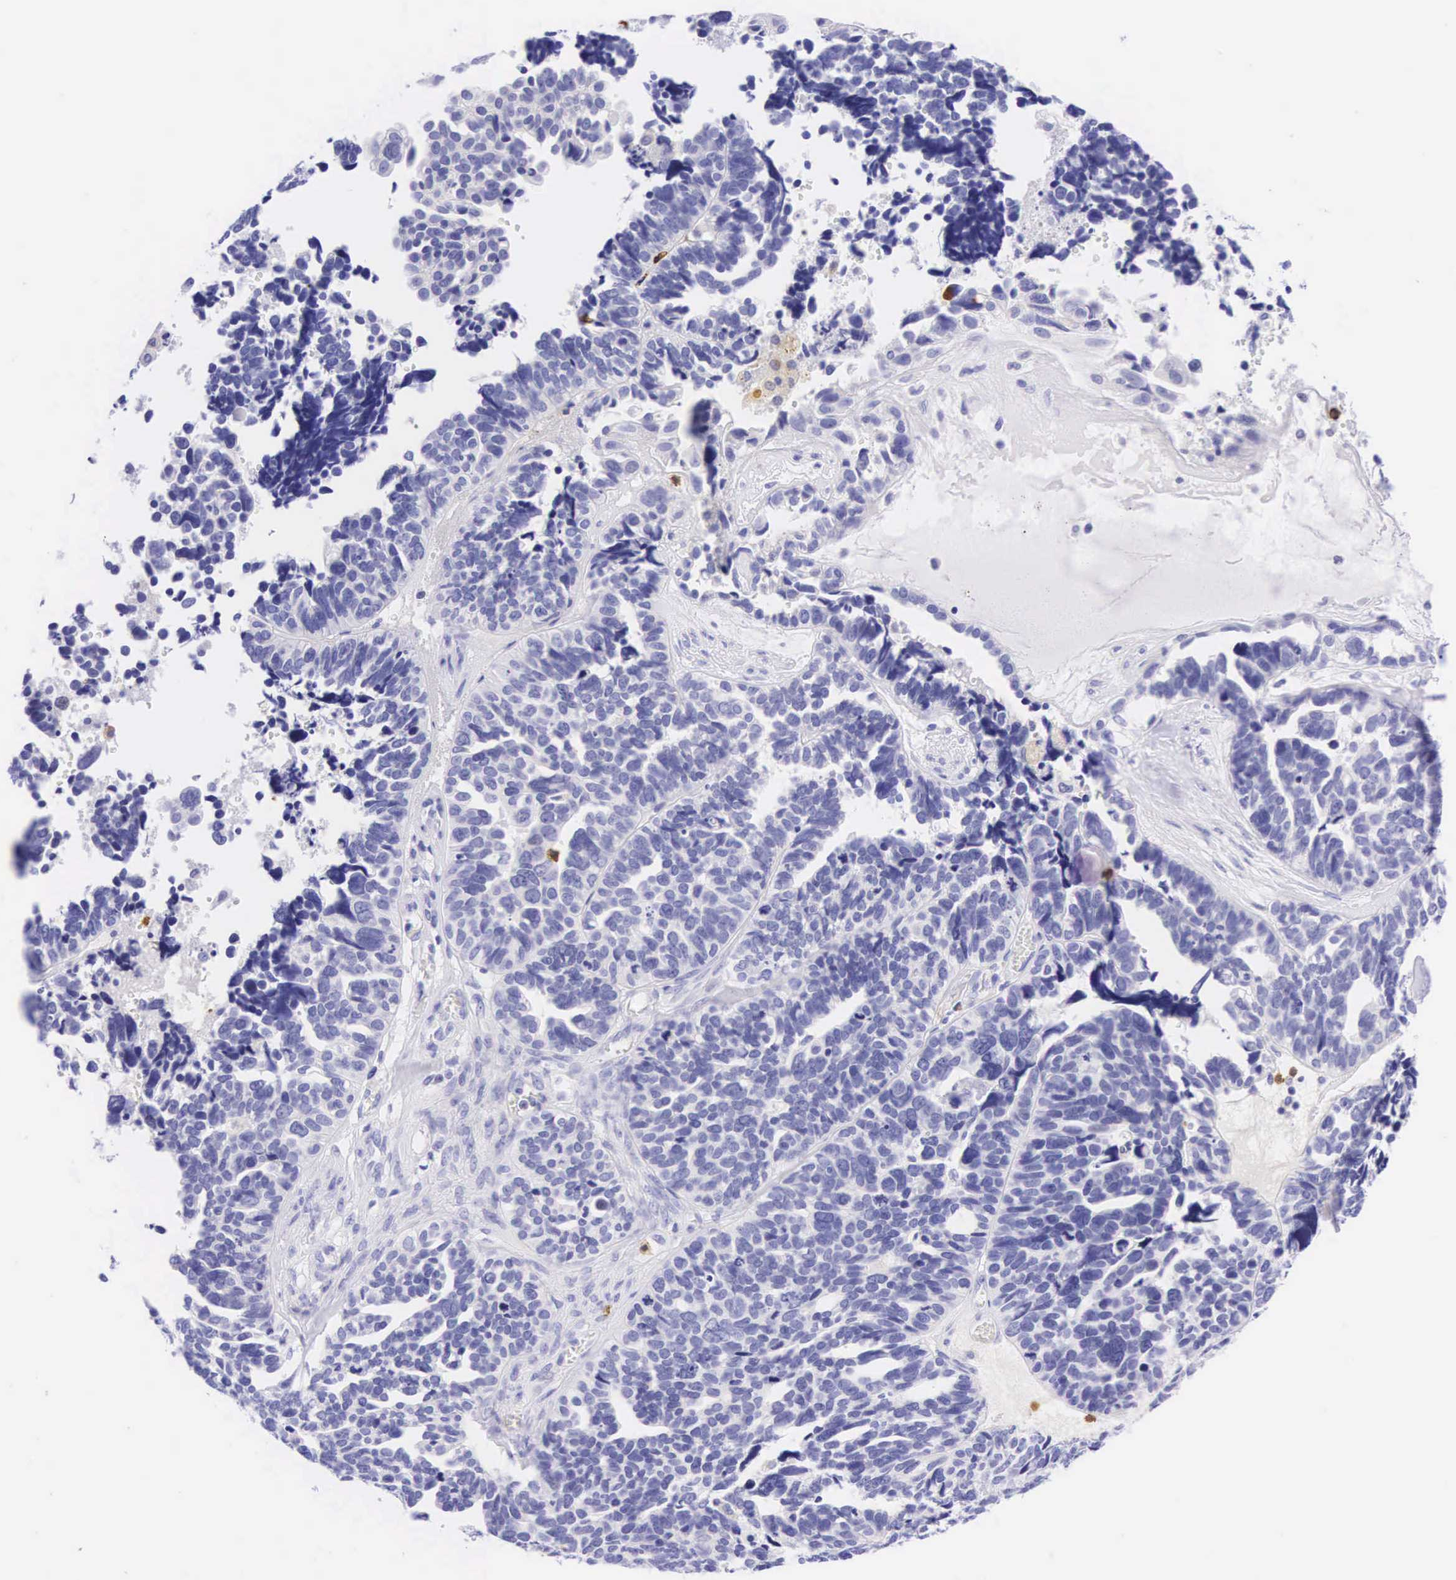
{"staining": {"intensity": "negative", "quantity": "none", "location": "none"}, "tissue": "ovarian cancer", "cell_type": "Tumor cells", "image_type": "cancer", "snomed": [{"axis": "morphology", "description": "Cystadenocarcinoma, serous, NOS"}, {"axis": "topography", "description": "Ovary"}], "caption": "Tumor cells are negative for protein expression in human ovarian cancer. (DAB (3,3'-diaminobenzidine) immunohistochemistry (IHC) visualized using brightfield microscopy, high magnification).", "gene": "CD8A", "patient": {"sex": "female", "age": 77}}